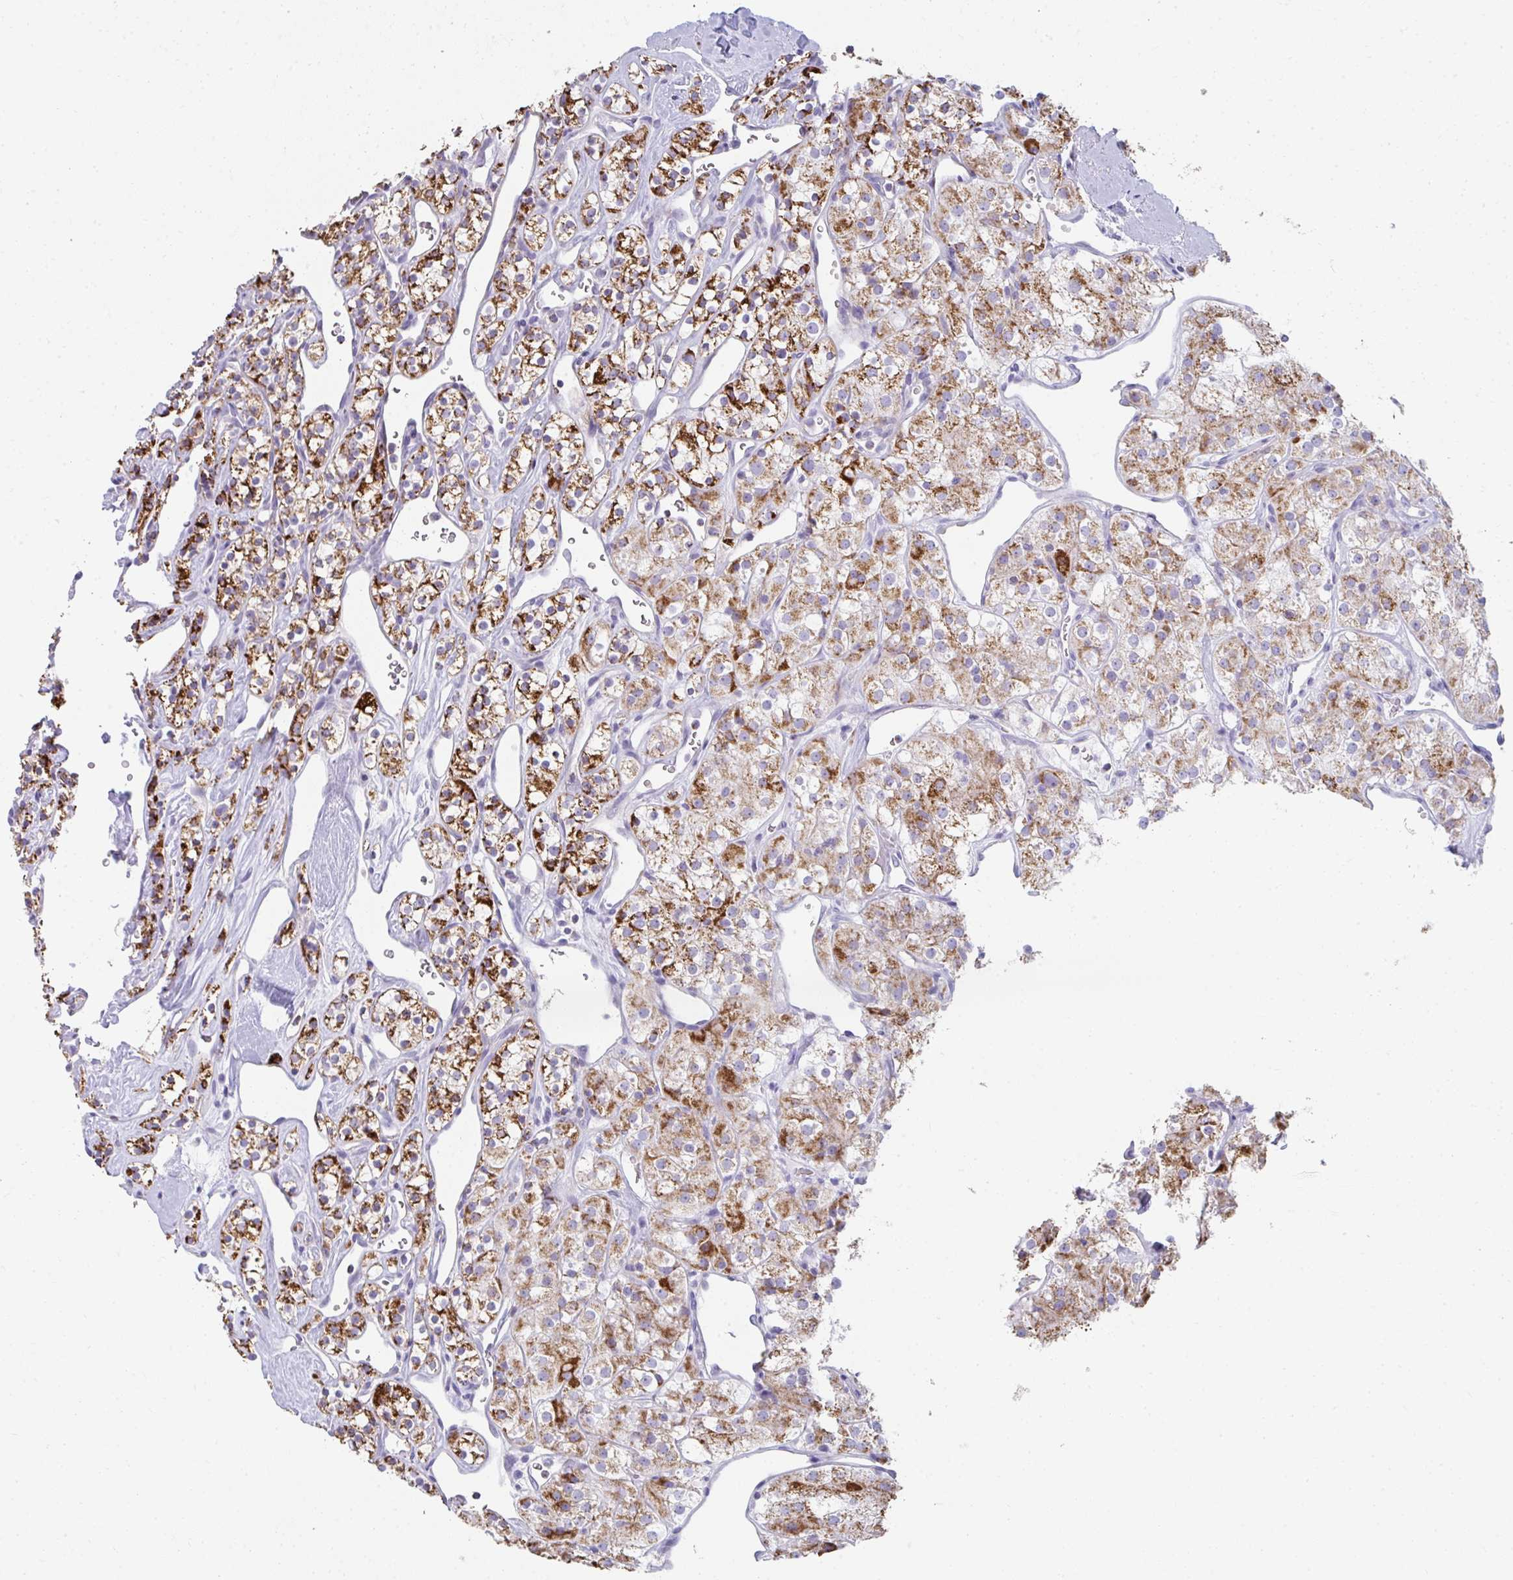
{"staining": {"intensity": "strong", "quantity": ">75%", "location": "cytoplasmic/membranous"}, "tissue": "renal cancer", "cell_type": "Tumor cells", "image_type": "cancer", "snomed": [{"axis": "morphology", "description": "Adenocarcinoma, NOS"}, {"axis": "topography", "description": "Kidney"}], "caption": "Renal cancer (adenocarcinoma) stained with IHC displays strong cytoplasmic/membranous positivity in about >75% of tumor cells.", "gene": "RLF", "patient": {"sex": "male", "age": 77}}